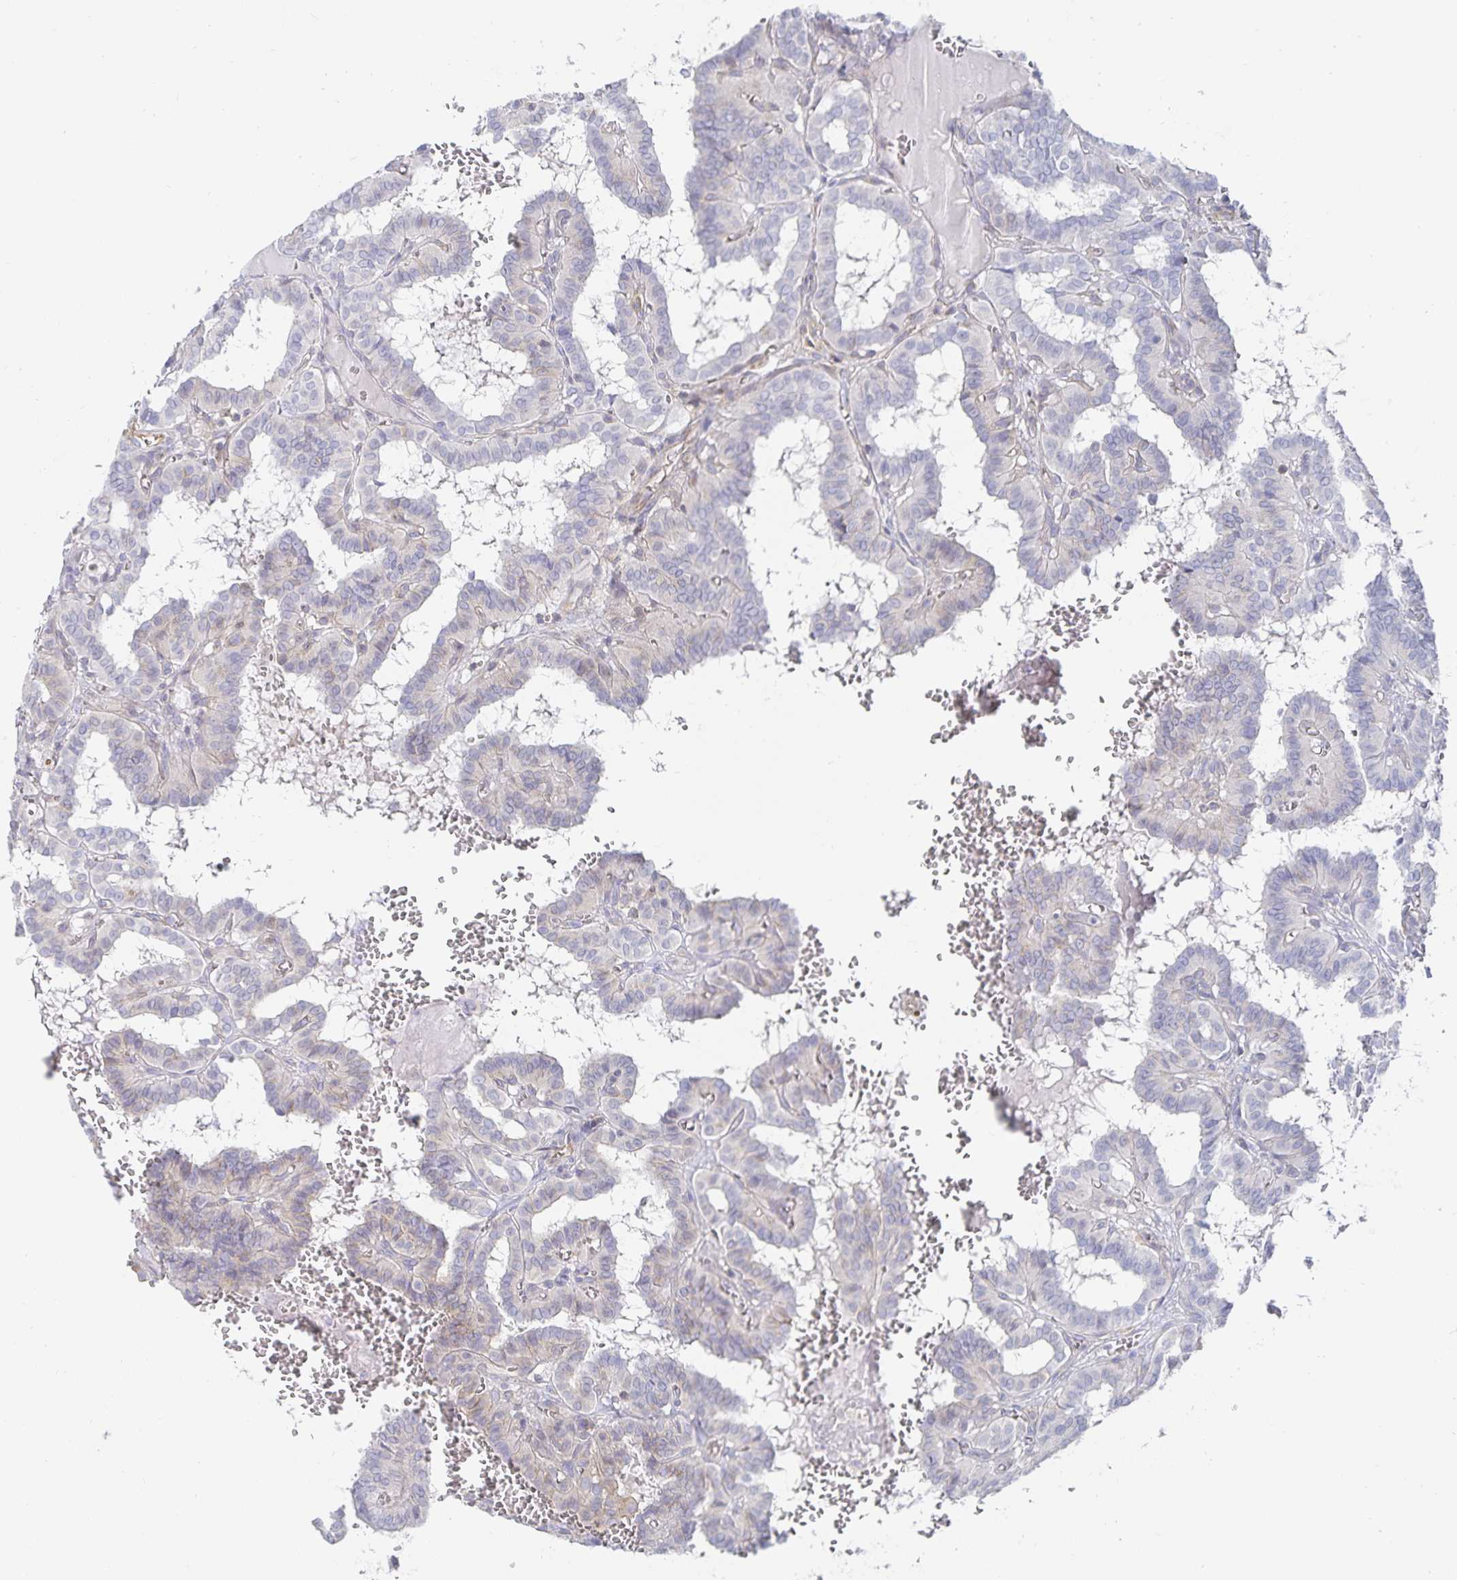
{"staining": {"intensity": "negative", "quantity": "none", "location": "none"}, "tissue": "thyroid cancer", "cell_type": "Tumor cells", "image_type": "cancer", "snomed": [{"axis": "morphology", "description": "Papillary adenocarcinoma, NOS"}, {"axis": "topography", "description": "Thyroid gland"}], "caption": "Tumor cells are negative for brown protein staining in thyroid cancer. Nuclei are stained in blue.", "gene": "SFTPA1", "patient": {"sex": "female", "age": 21}}